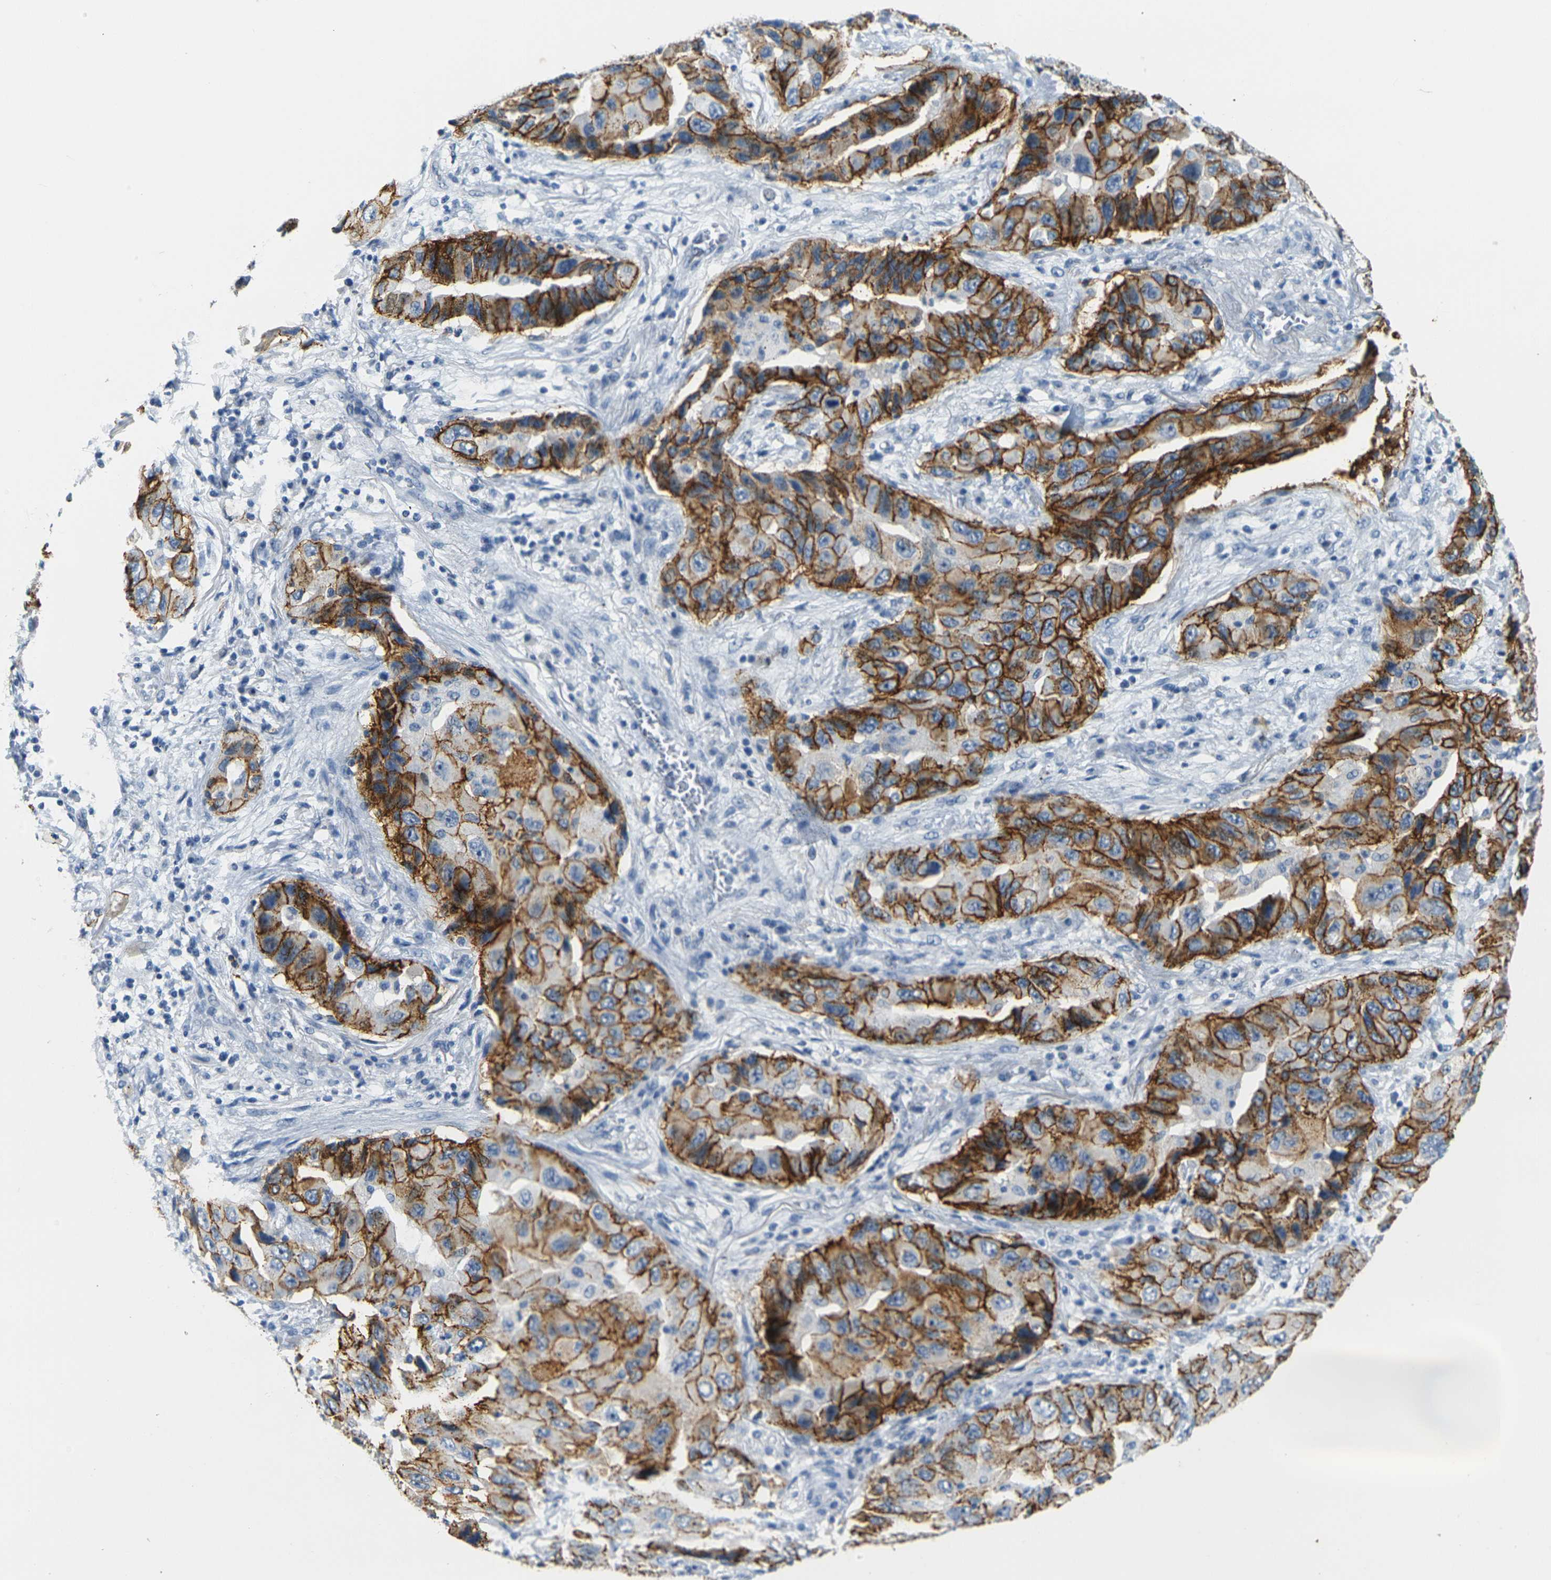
{"staining": {"intensity": "strong", "quantity": ">75%", "location": "cytoplasmic/membranous"}, "tissue": "lung cancer", "cell_type": "Tumor cells", "image_type": "cancer", "snomed": [{"axis": "morphology", "description": "Adenocarcinoma, NOS"}, {"axis": "topography", "description": "Lung"}], "caption": "Lung cancer stained with a brown dye exhibits strong cytoplasmic/membranous positive staining in approximately >75% of tumor cells.", "gene": "CLDN7", "patient": {"sex": "female", "age": 65}}